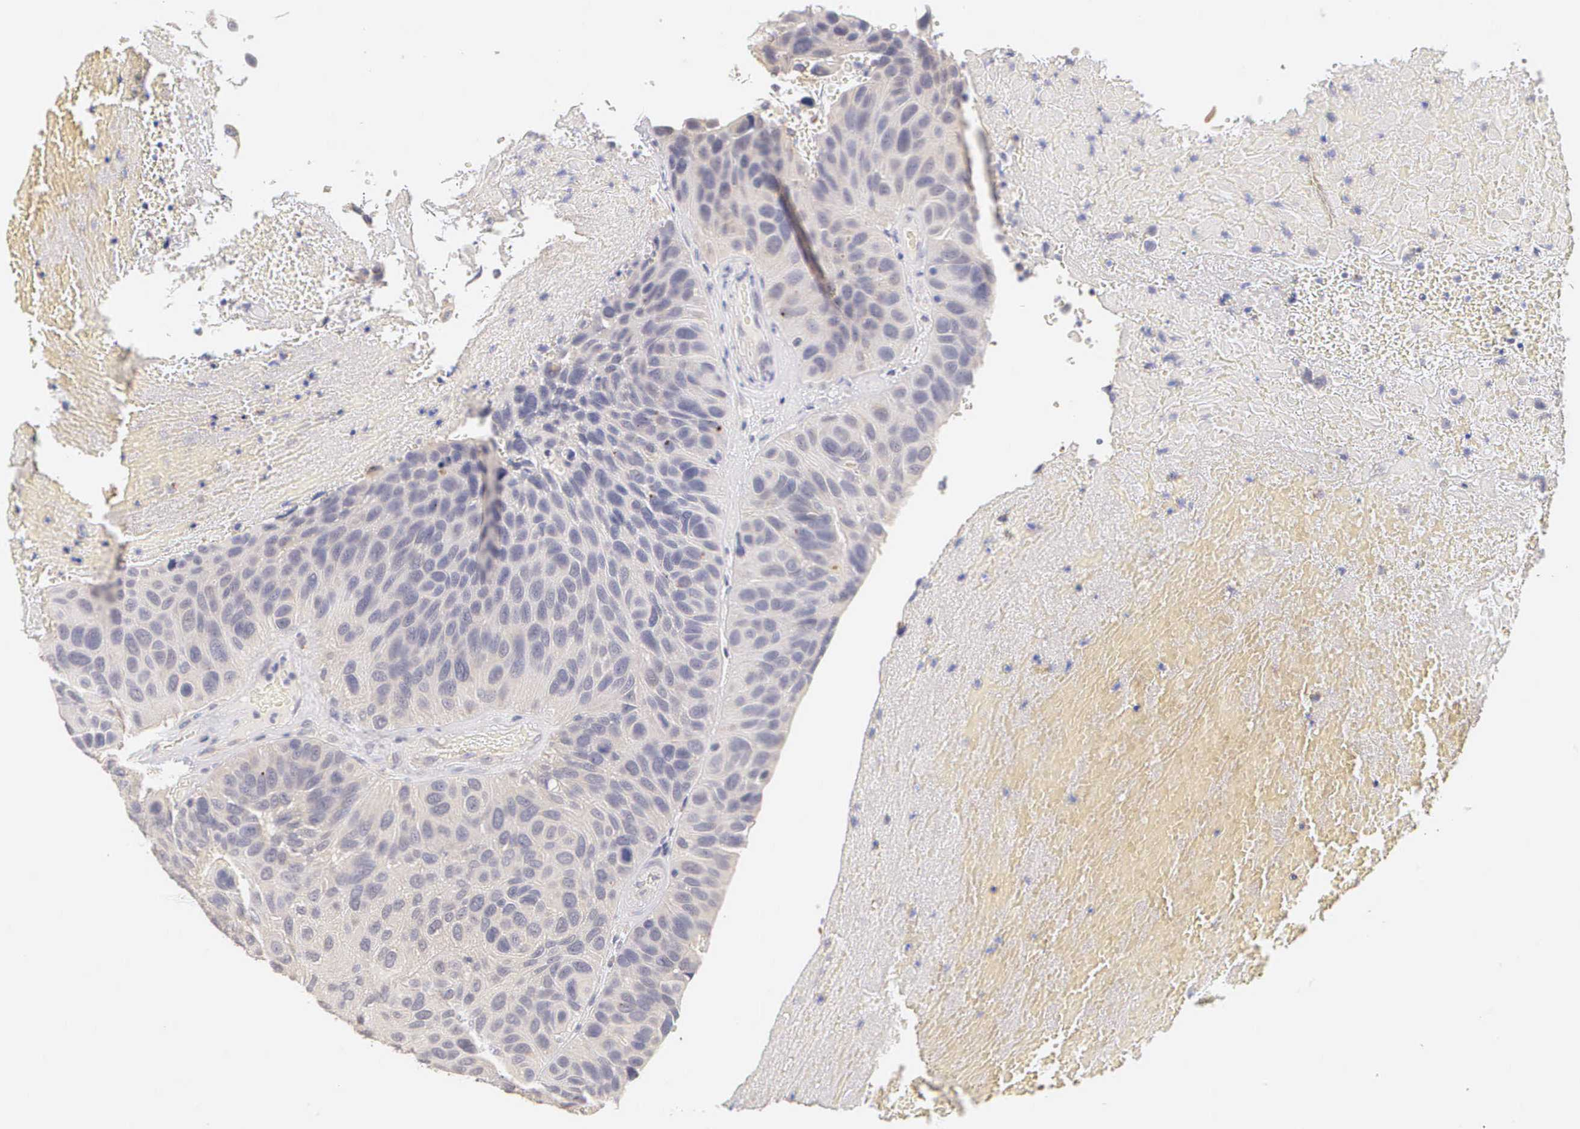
{"staining": {"intensity": "negative", "quantity": "none", "location": "none"}, "tissue": "urothelial cancer", "cell_type": "Tumor cells", "image_type": "cancer", "snomed": [{"axis": "morphology", "description": "Urothelial carcinoma, High grade"}, {"axis": "topography", "description": "Urinary bladder"}], "caption": "Urothelial cancer stained for a protein using immunohistochemistry (IHC) displays no positivity tumor cells.", "gene": "ESR1", "patient": {"sex": "male", "age": 66}}